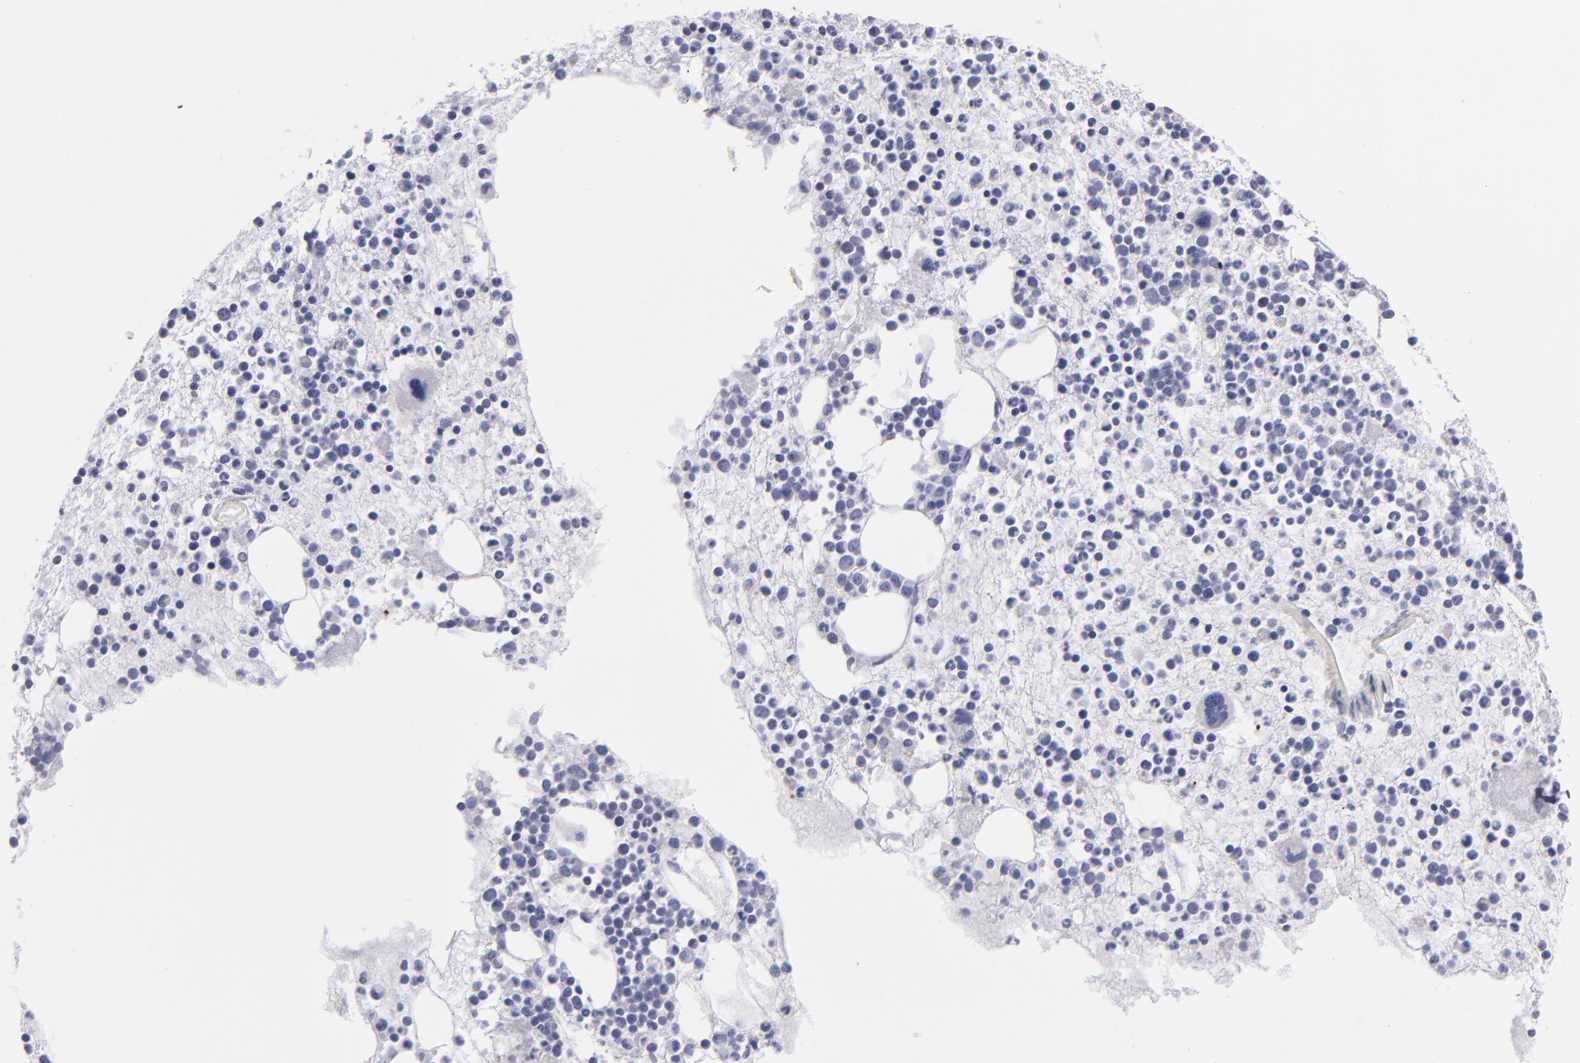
{"staining": {"intensity": "negative", "quantity": "none", "location": "none"}, "tissue": "bone marrow", "cell_type": "Hematopoietic cells", "image_type": "normal", "snomed": [{"axis": "morphology", "description": "Normal tissue, NOS"}, {"axis": "topography", "description": "Bone marrow"}], "caption": "Immunohistochemistry of unremarkable bone marrow shows no expression in hematopoietic cells.", "gene": "SNAP25", "patient": {"sex": "male", "age": 15}}